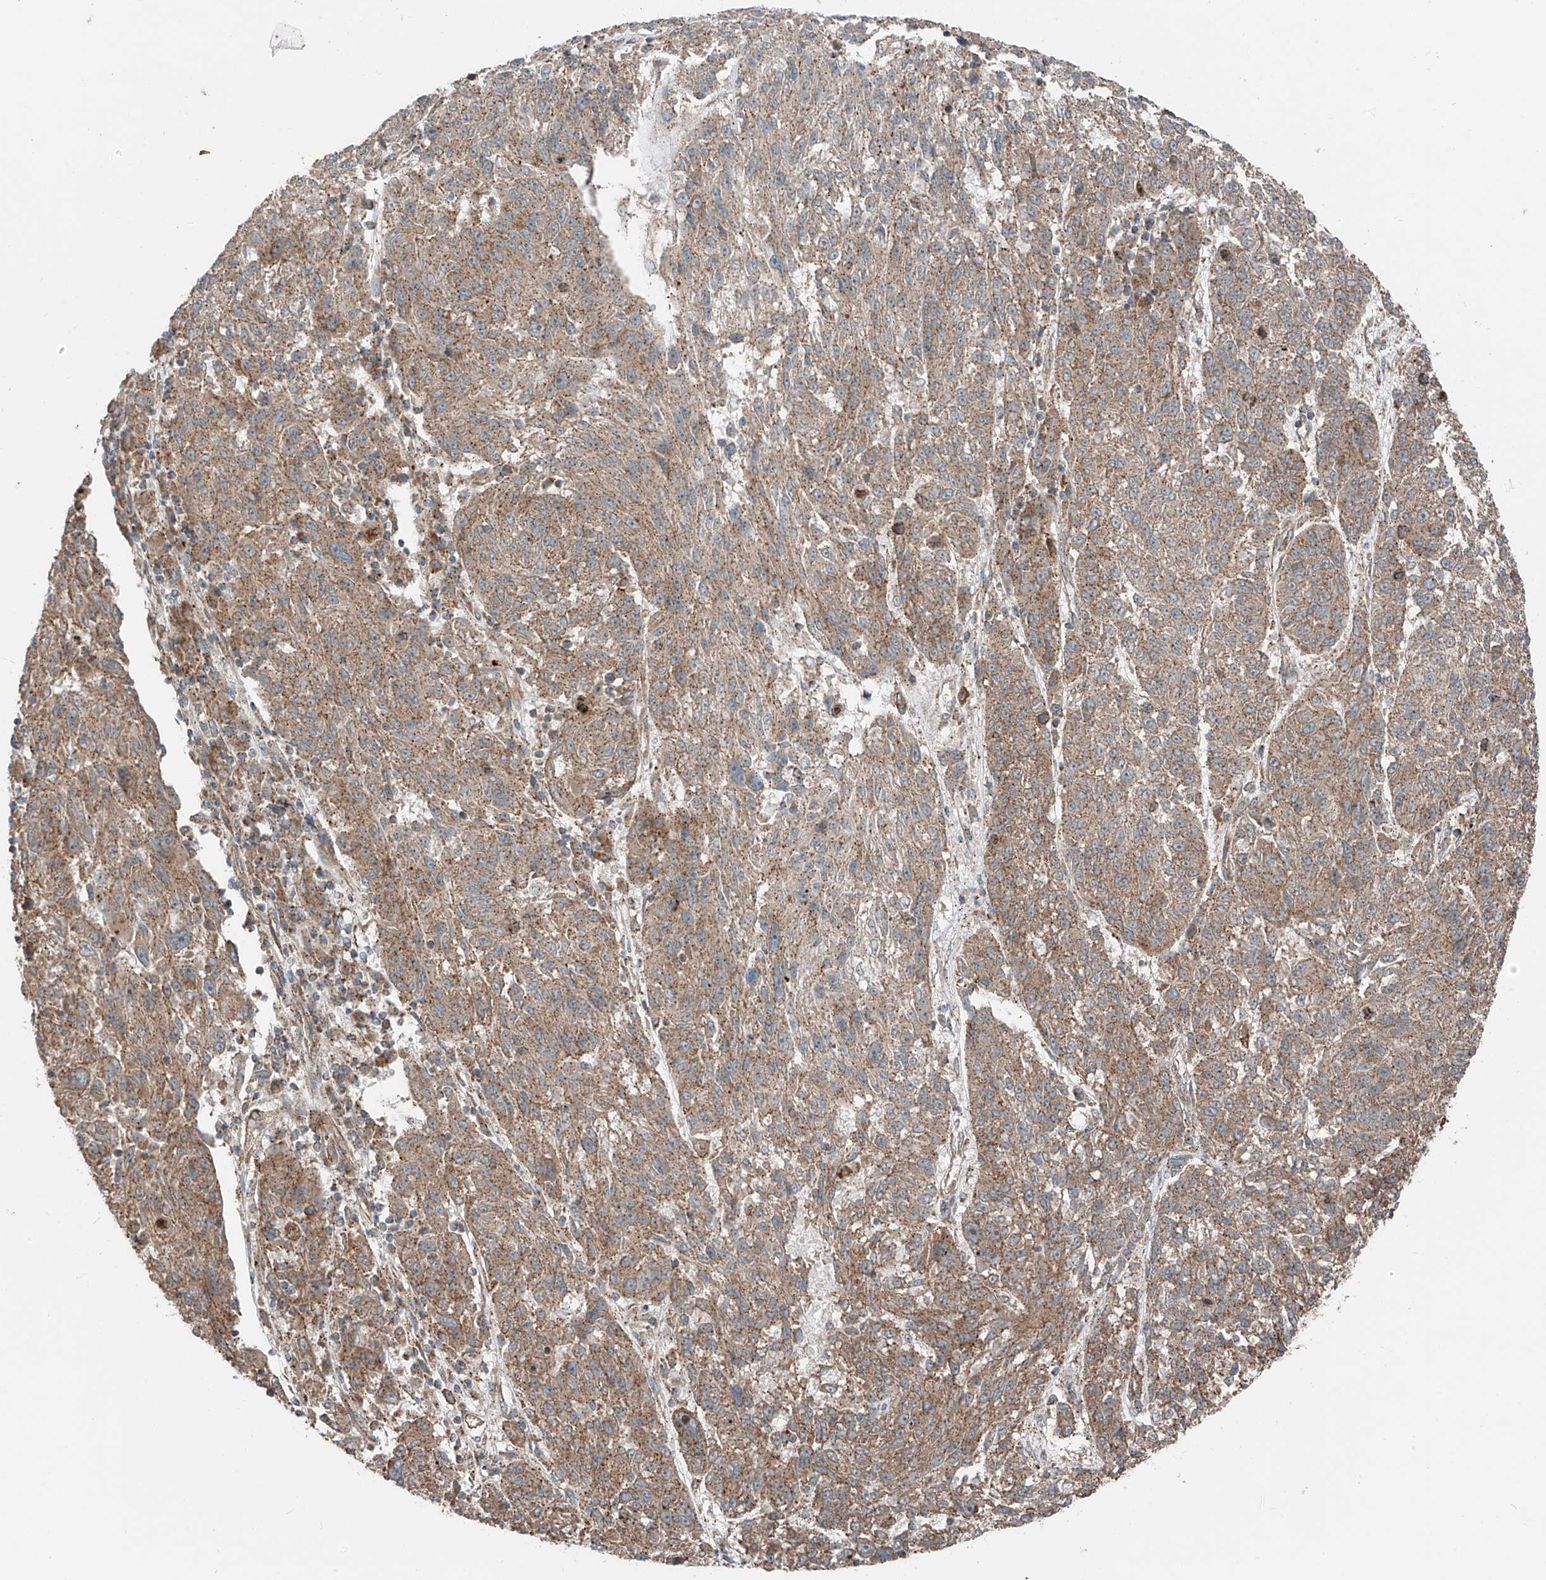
{"staining": {"intensity": "moderate", "quantity": ">75%", "location": "cytoplasmic/membranous"}, "tissue": "melanoma", "cell_type": "Tumor cells", "image_type": "cancer", "snomed": [{"axis": "morphology", "description": "Malignant melanoma, NOS"}, {"axis": "topography", "description": "Skin"}], "caption": "Immunohistochemistry micrograph of human melanoma stained for a protein (brown), which shows medium levels of moderate cytoplasmic/membranous staining in about >75% of tumor cells.", "gene": "CEP162", "patient": {"sex": "male", "age": 53}}